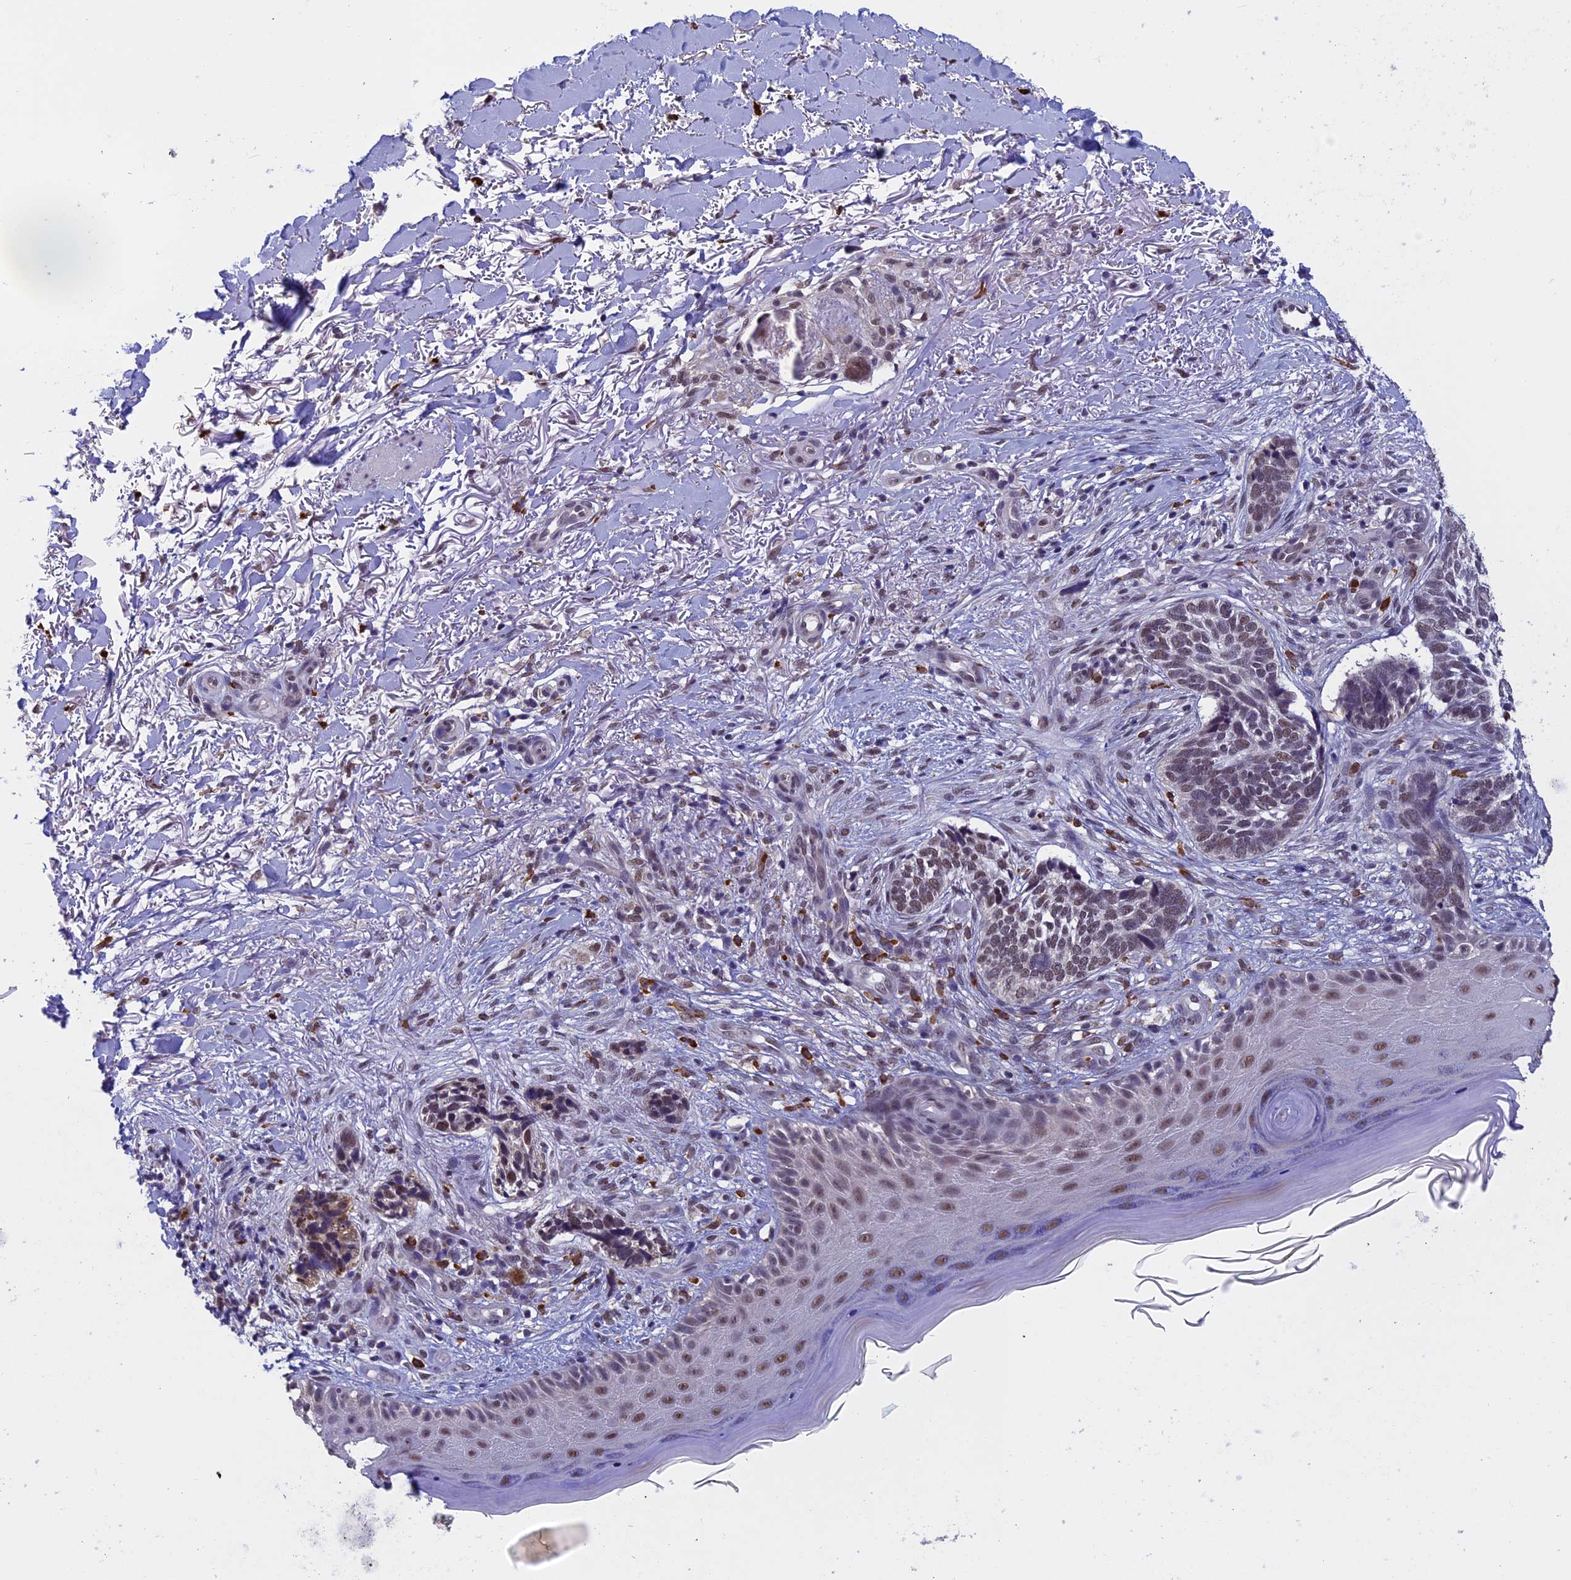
{"staining": {"intensity": "weak", "quantity": ">75%", "location": "nuclear"}, "tissue": "skin cancer", "cell_type": "Tumor cells", "image_type": "cancer", "snomed": [{"axis": "morphology", "description": "Normal tissue, NOS"}, {"axis": "morphology", "description": "Basal cell carcinoma"}, {"axis": "topography", "description": "Skin"}], "caption": "Protein analysis of skin cancer (basal cell carcinoma) tissue exhibits weak nuclear positivity in approximately >75% of tumor cells.", "gene": "RNF40", "patient": {"sex": "female", "age": 67}}